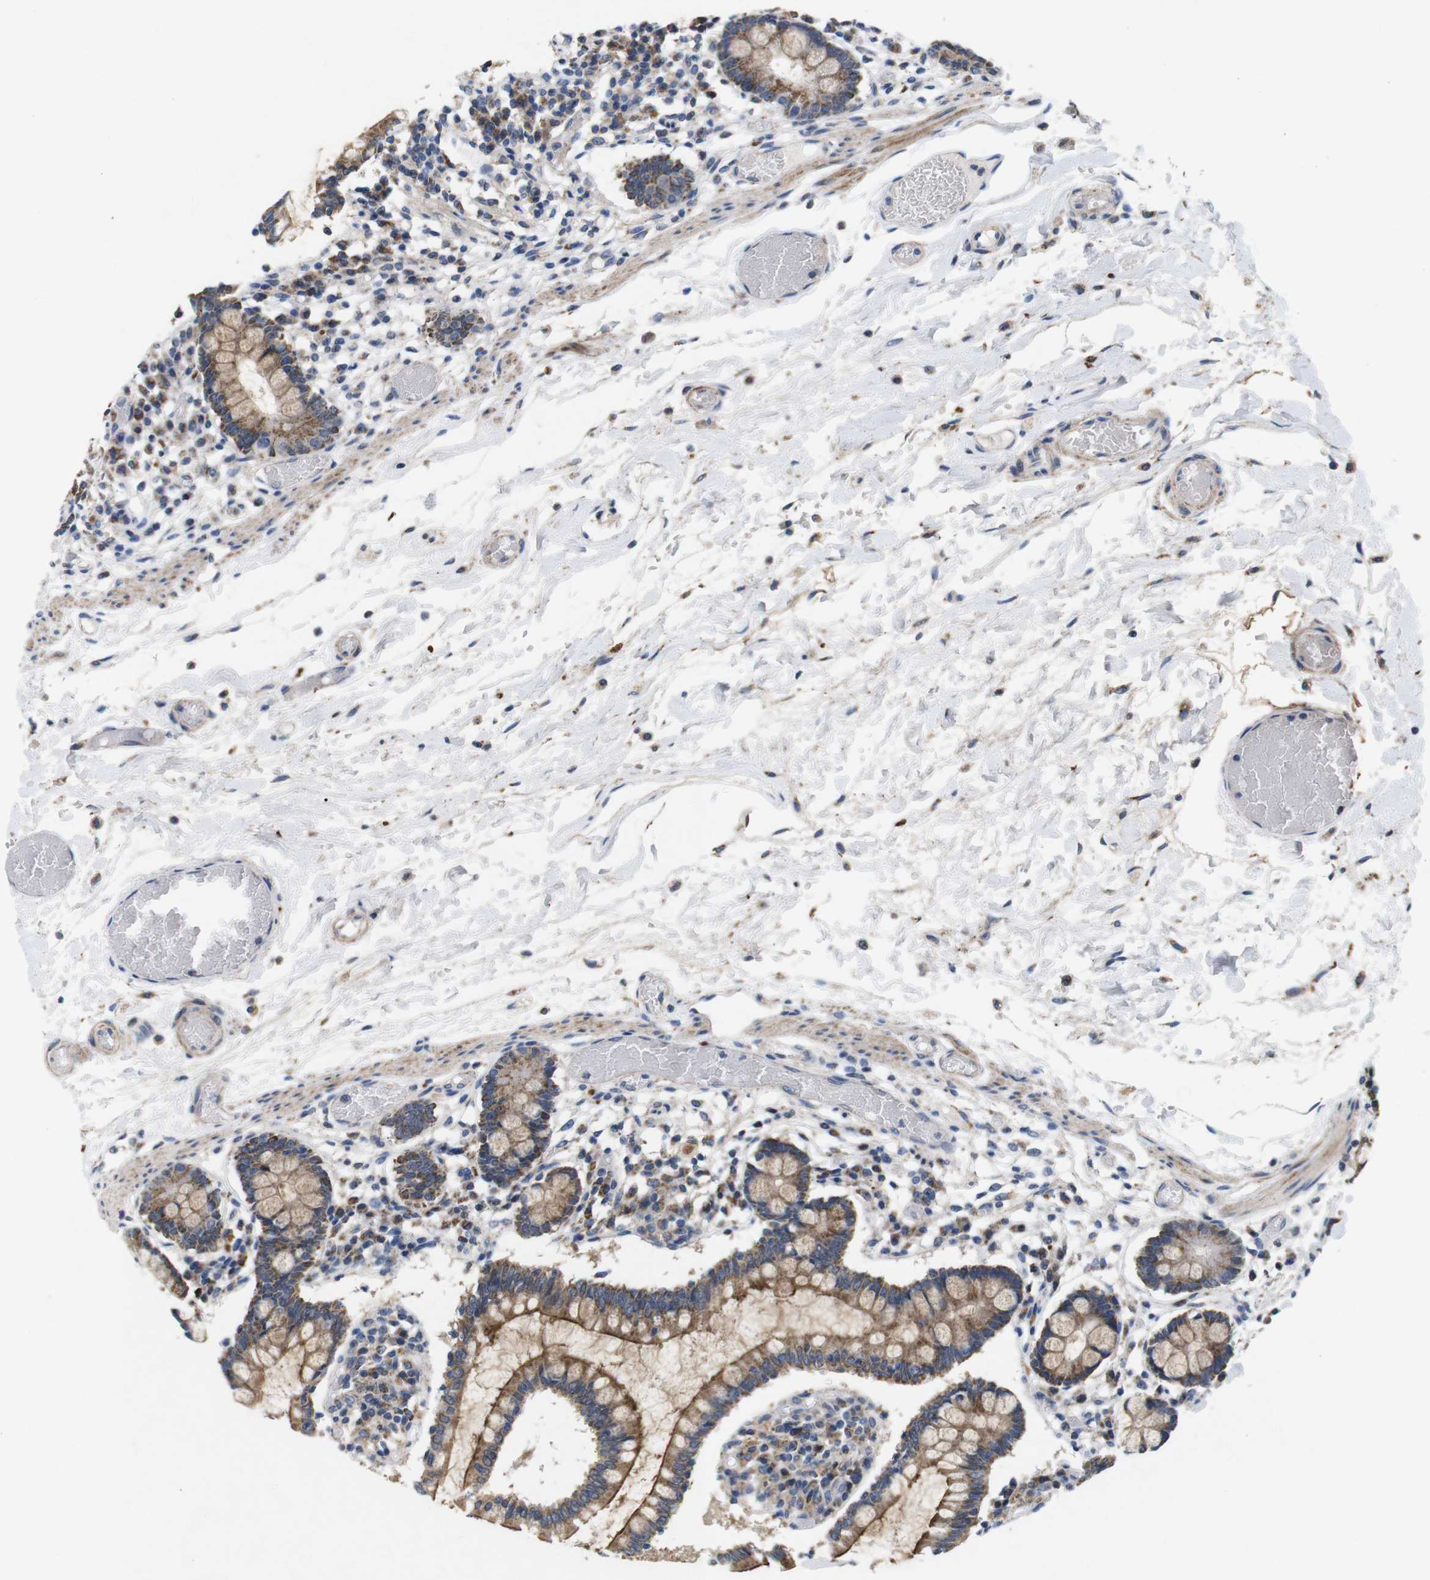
{"staining": {"intensity": "moderate", "quantity": ">75%", "location": "cytoplasmic/membranous"}, "tissue": "small intestine", "cell_type": "Glandular cells", "image_type": "normal", "snomed": [{"axis": "morphology", "description": "Normal tissue, NOS"}, {"axis": "topography", "description": "Small intestine"}], "caption": "Protein staining exhibits moderate cytoplasmic/membranous expression in approximately >75% of glandular cells in benign small intestine. The staining was performed using DAB to visualize the protein expression in brown, while the nuclei were stained in blue with hematoxylin (Magnification: 20x).", "gene": "F2RL1", "patient": {"sex": "female", "age": 61}}